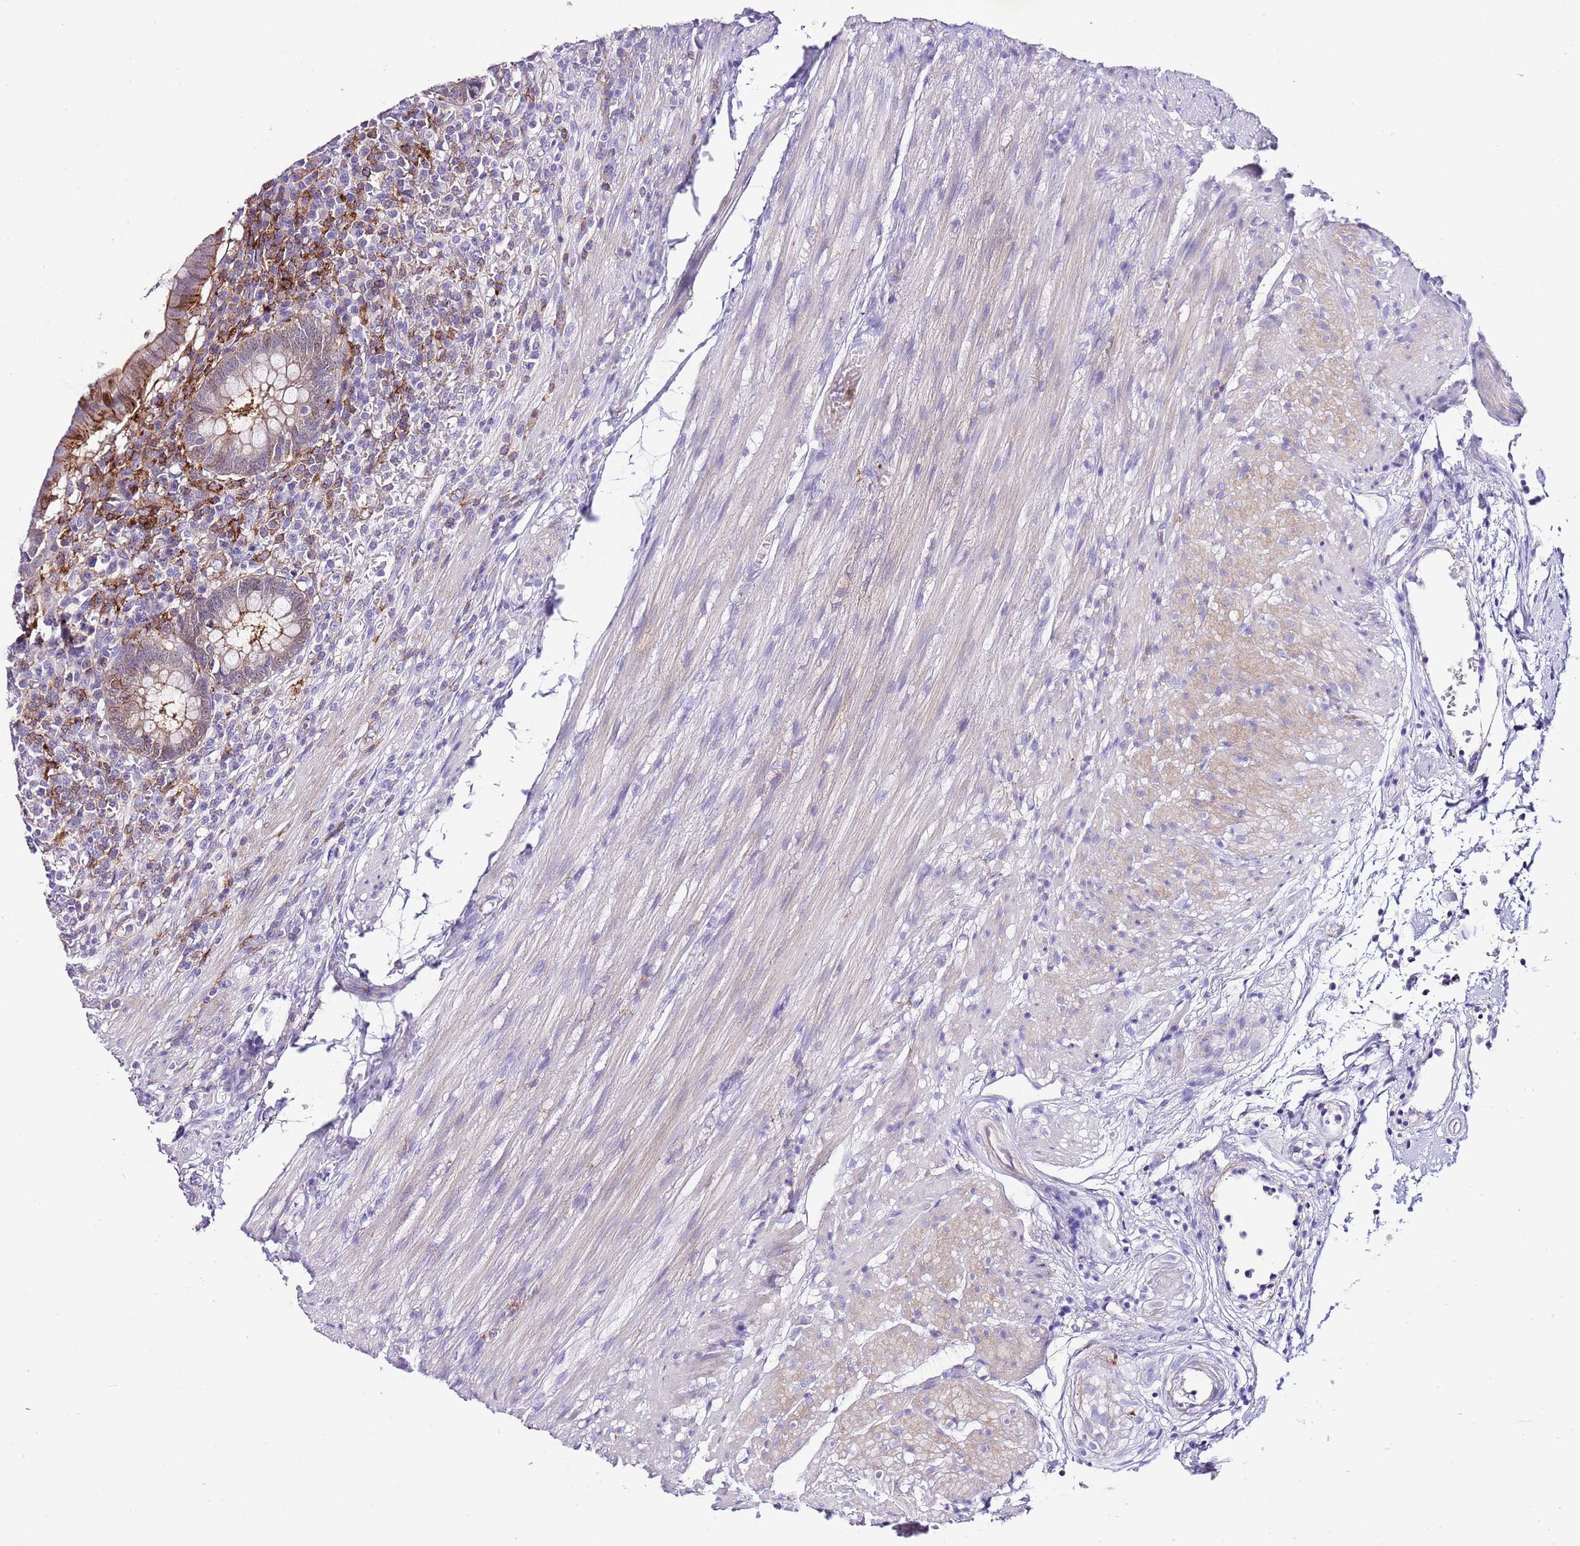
{"staining": {"intensity": "moderate", "quantity": ">75%", "location": "cytoplasmic/membranous"}, "tissue": "appendix", "cell_type": "Glandular cells", "image_type": "normal", "snomed": [{"axis": "morphology", "description": "Normal tissue, NOS"}, {"axis": "topography", "description": "Appendix"}], "caption": "Glandular cells display medium levels of moderate cytoplasmic/membranous positivity in approximately >75% of cells in unremarkable appendix.", "gene": "ALDH3A1", "patient": {"sex": "male", "age": 83}}